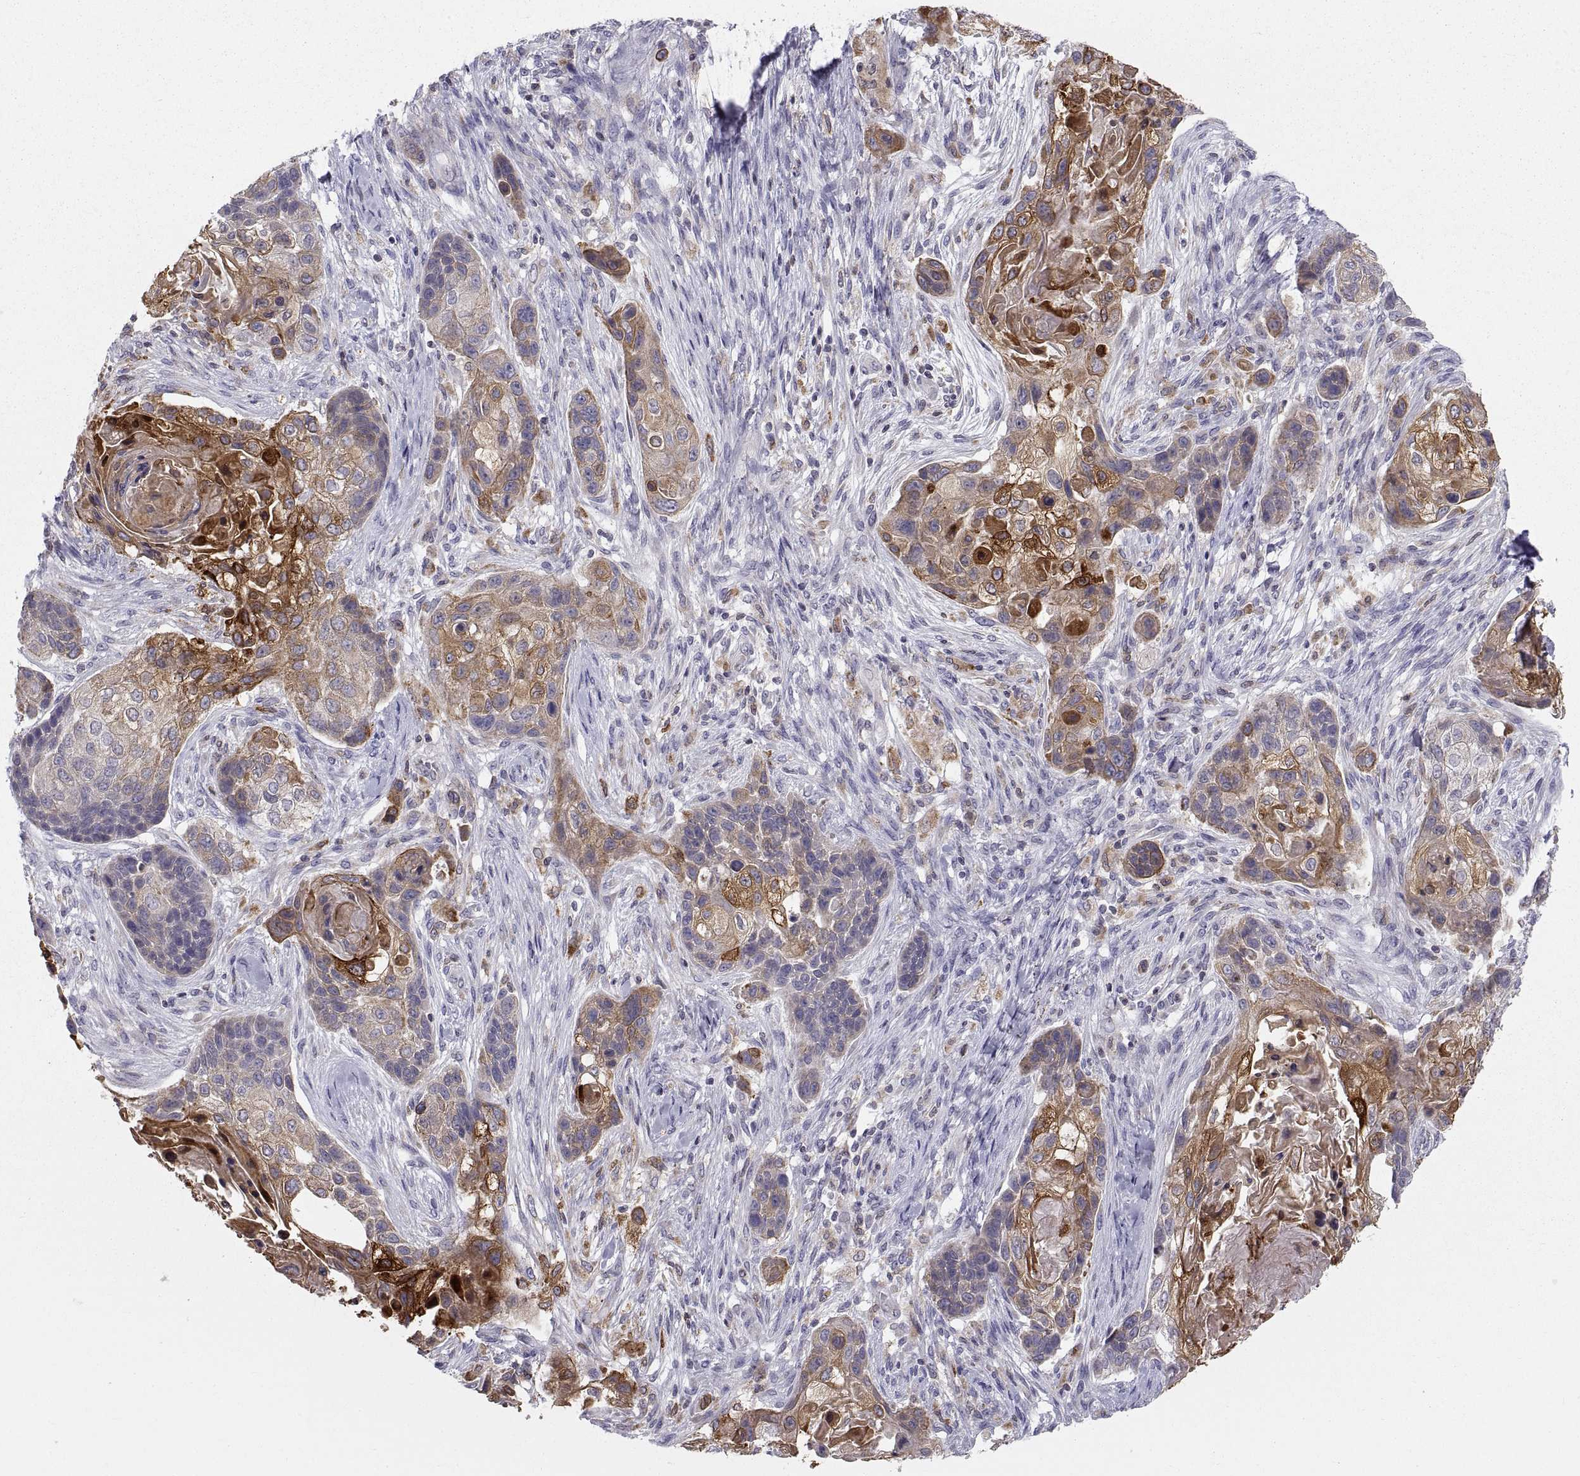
{"staining": {"intensity": "strong", "quantity": "<25%", "location": "cytoplasmic/membranous"}, "tissue": "lung cancer", "cell_type": "Tumor cells", "image_type": "cancer", "snomed": [{"axis": "morphology", "description": "Squamous cell carcinoma, NOS"}, {"axis": "topography", "description": "Lung"}], "caption": "Protein expression analysis of human lung cancer (squamous cell carcinoma) reveals strong cytoplasmic/membranous positivity in about <25% of tumor cells.", "gene": "ERO1A", "patient": {"sex": "male", "age": 69}}